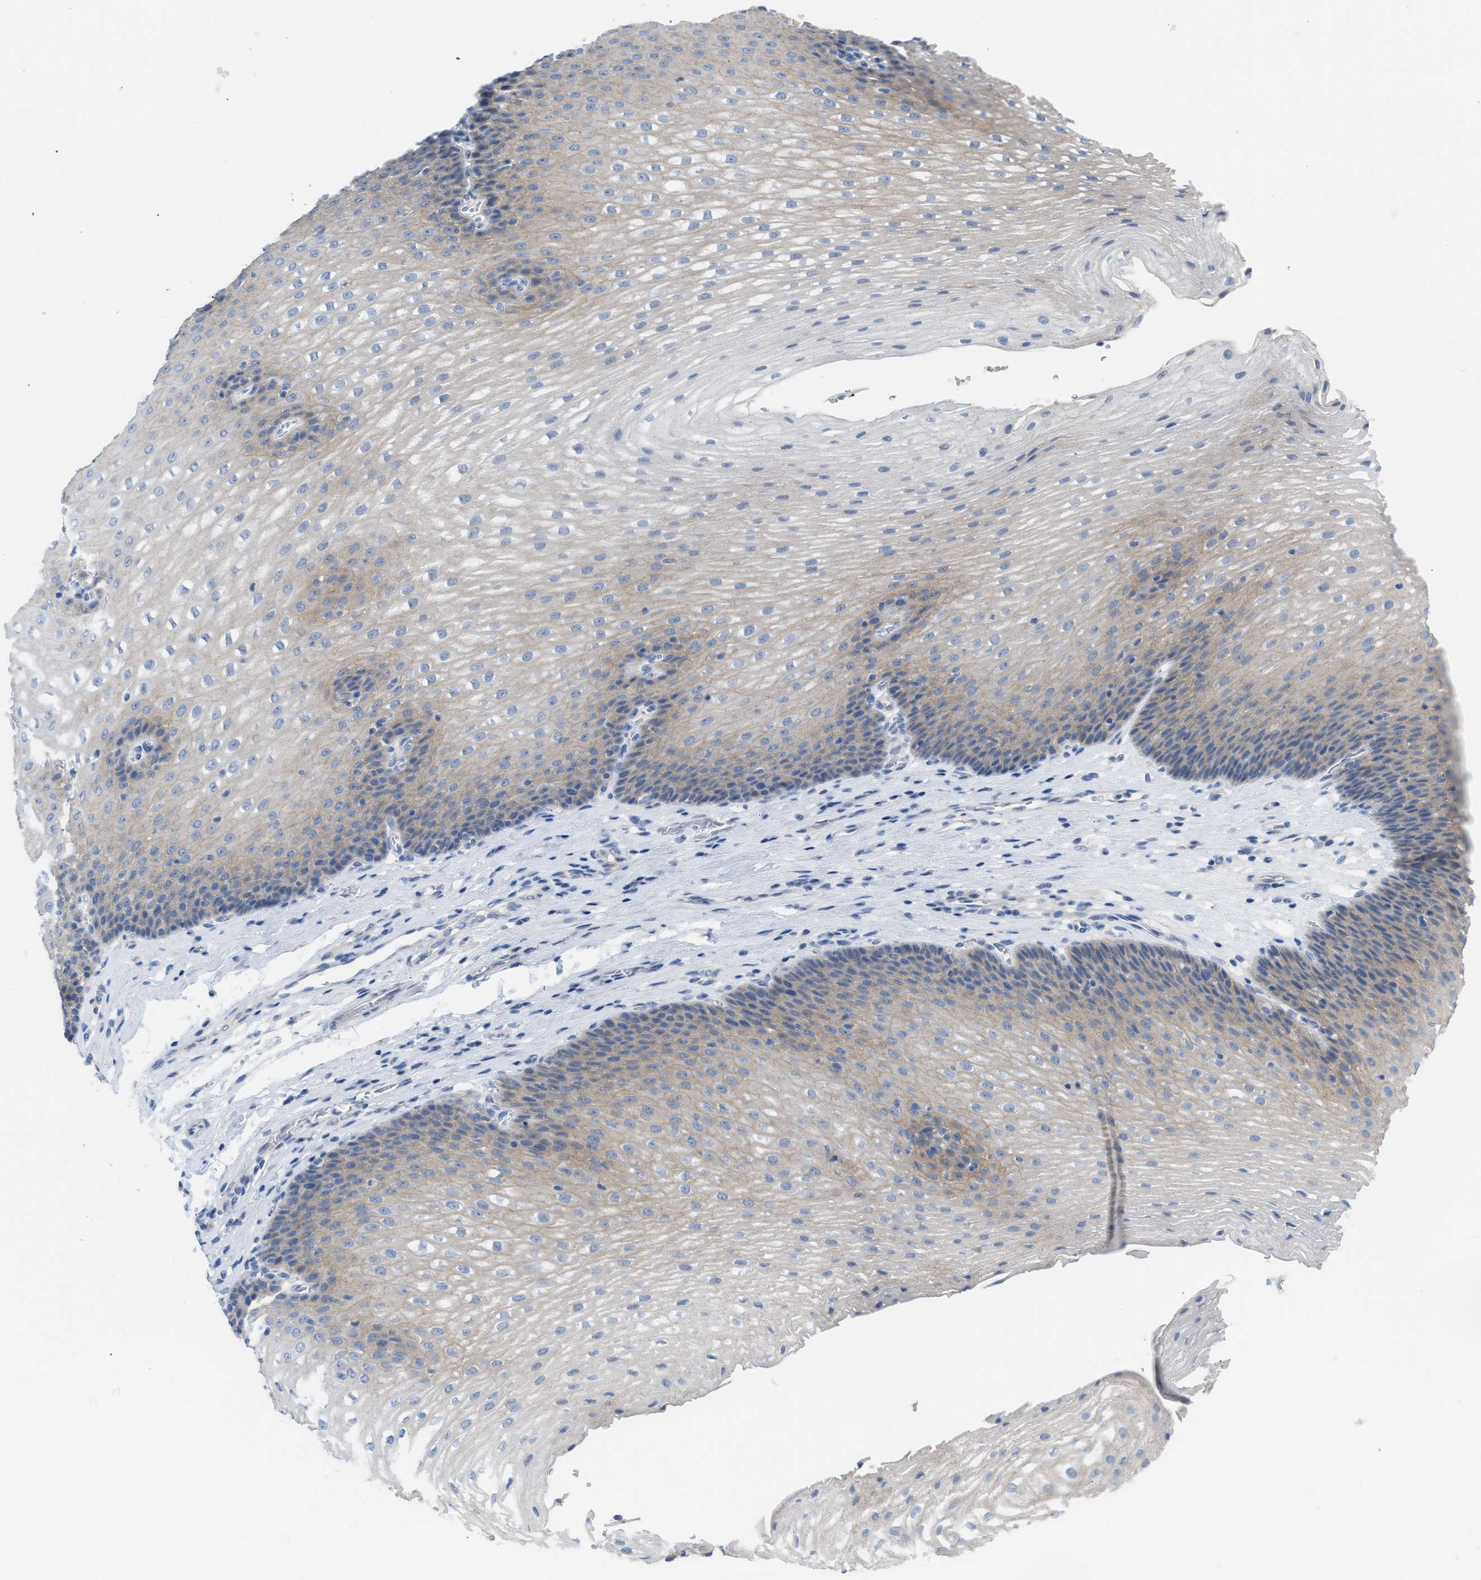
{"staining": {"intensity": "weak", "quantity": "25%-75%", "location": "cytoplasmic/membranous"}, "tissue": "esophagus", "cell_type": "Squamous epithelial cells", "image_type": "normal", "snomed": [{"axis": "morphology", "description": "Normal tissue, NOS"}, {"axis": "topography", "description": "Esophagus"}], "caption": "A photomicrograph of esophagus stained for a protein demonstrates weak cytoplasmic/membranous brown staining in squamous epithelial cells.", "gene": "ERBB2", "patient": {"sex": "male", "age": 48}}